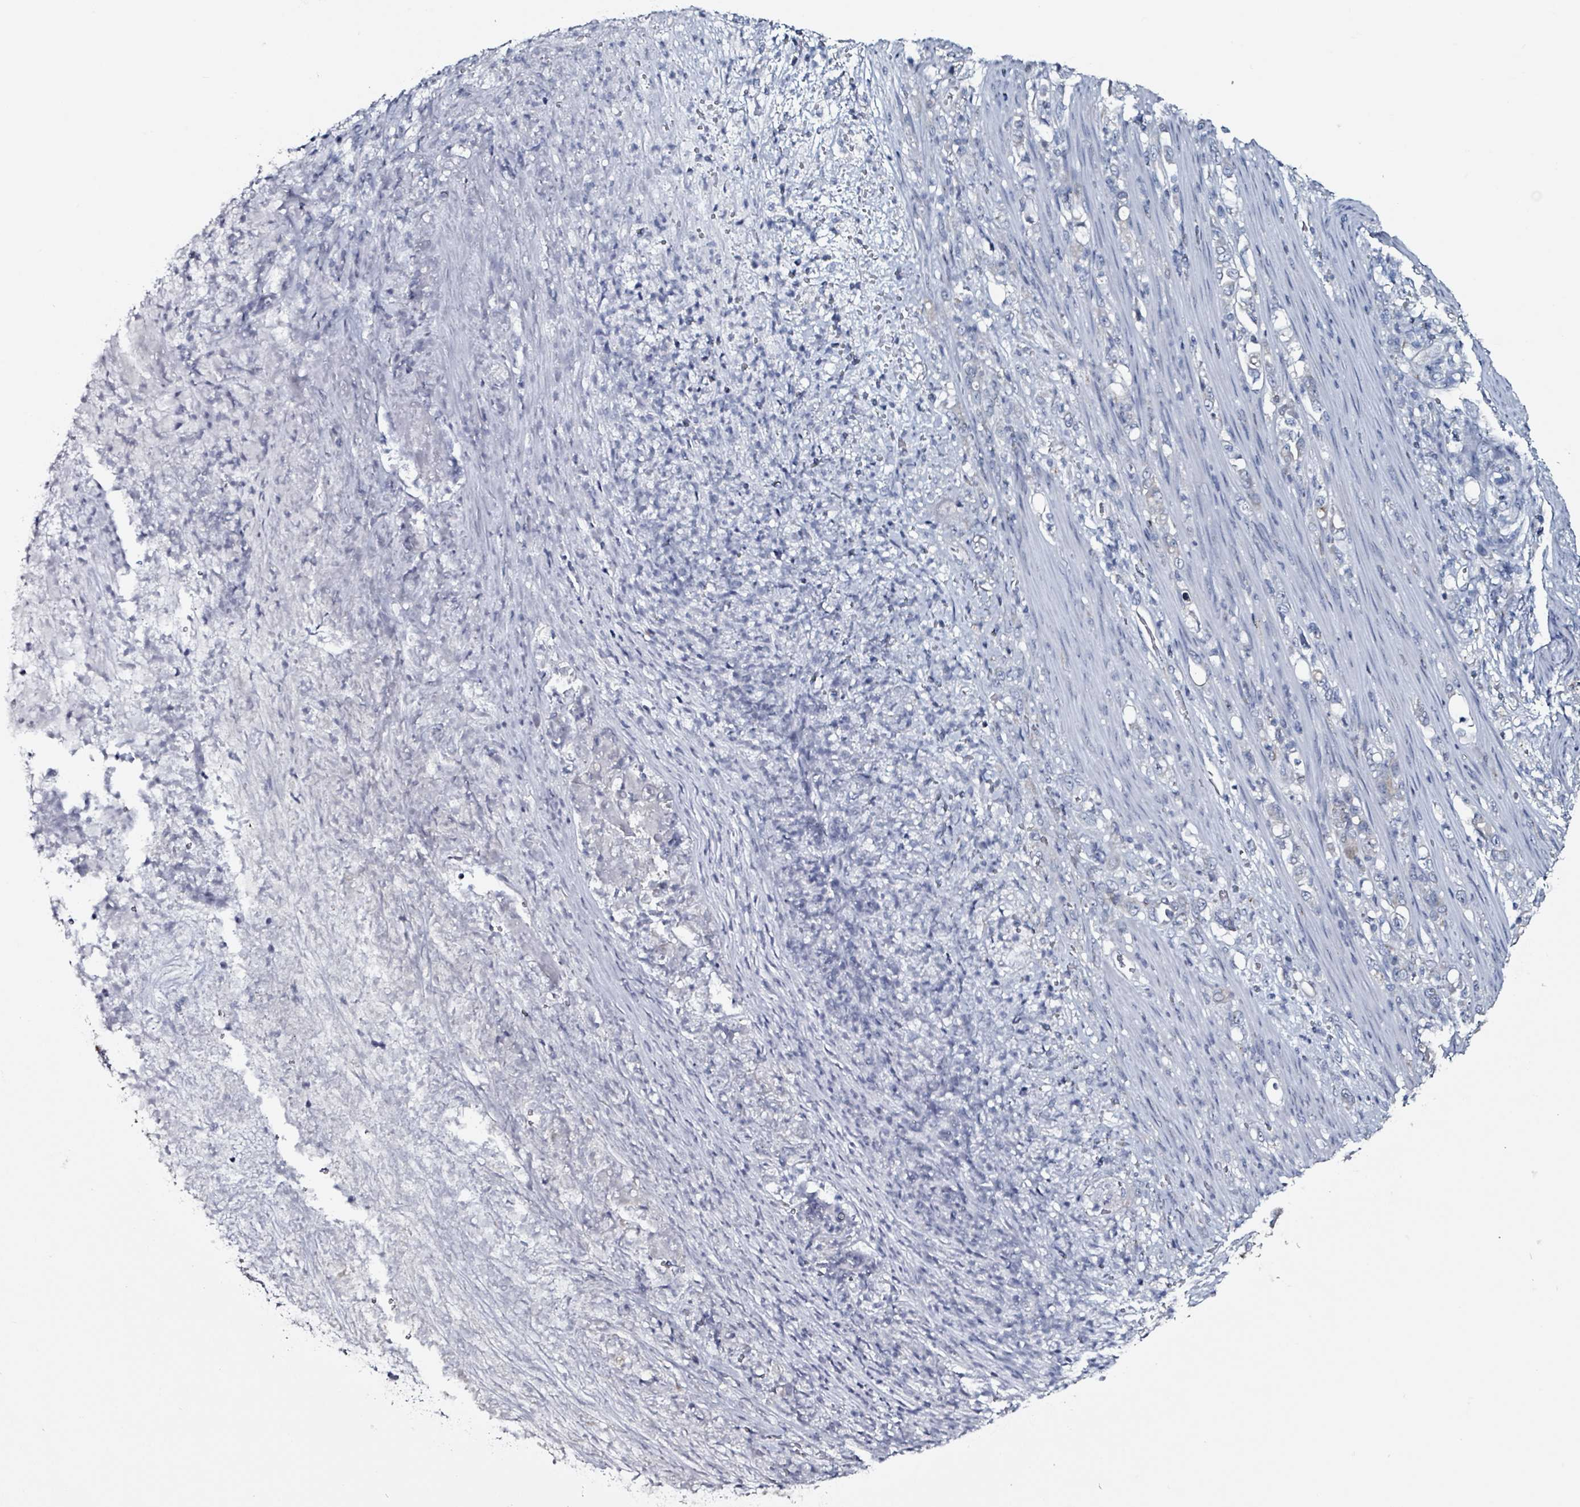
{"staining": {"intensity": "negative", "quantity": "none", "location": "none"}, "tissue": "stomach cancer", "cell_type": "Tumor cells", "image_type": "cancer", "snomed": [{"axis": "morphology", "description": "Normal tissue, NOS"}, {"axis": "morphology", "description": "Adenocarcinoma, NOS"}, {"axis": "topography", "description": "Stomach"}], "caption": "A histopathology image of stomach cancer (adenocarcinoma) stained for a protein reveals no brown staining in tumor cells. (Brightfield microscopy of DAB IHC at high magnification).", "gene": "B3GAT3", "patient": {"sex": "female", "age": 79}}